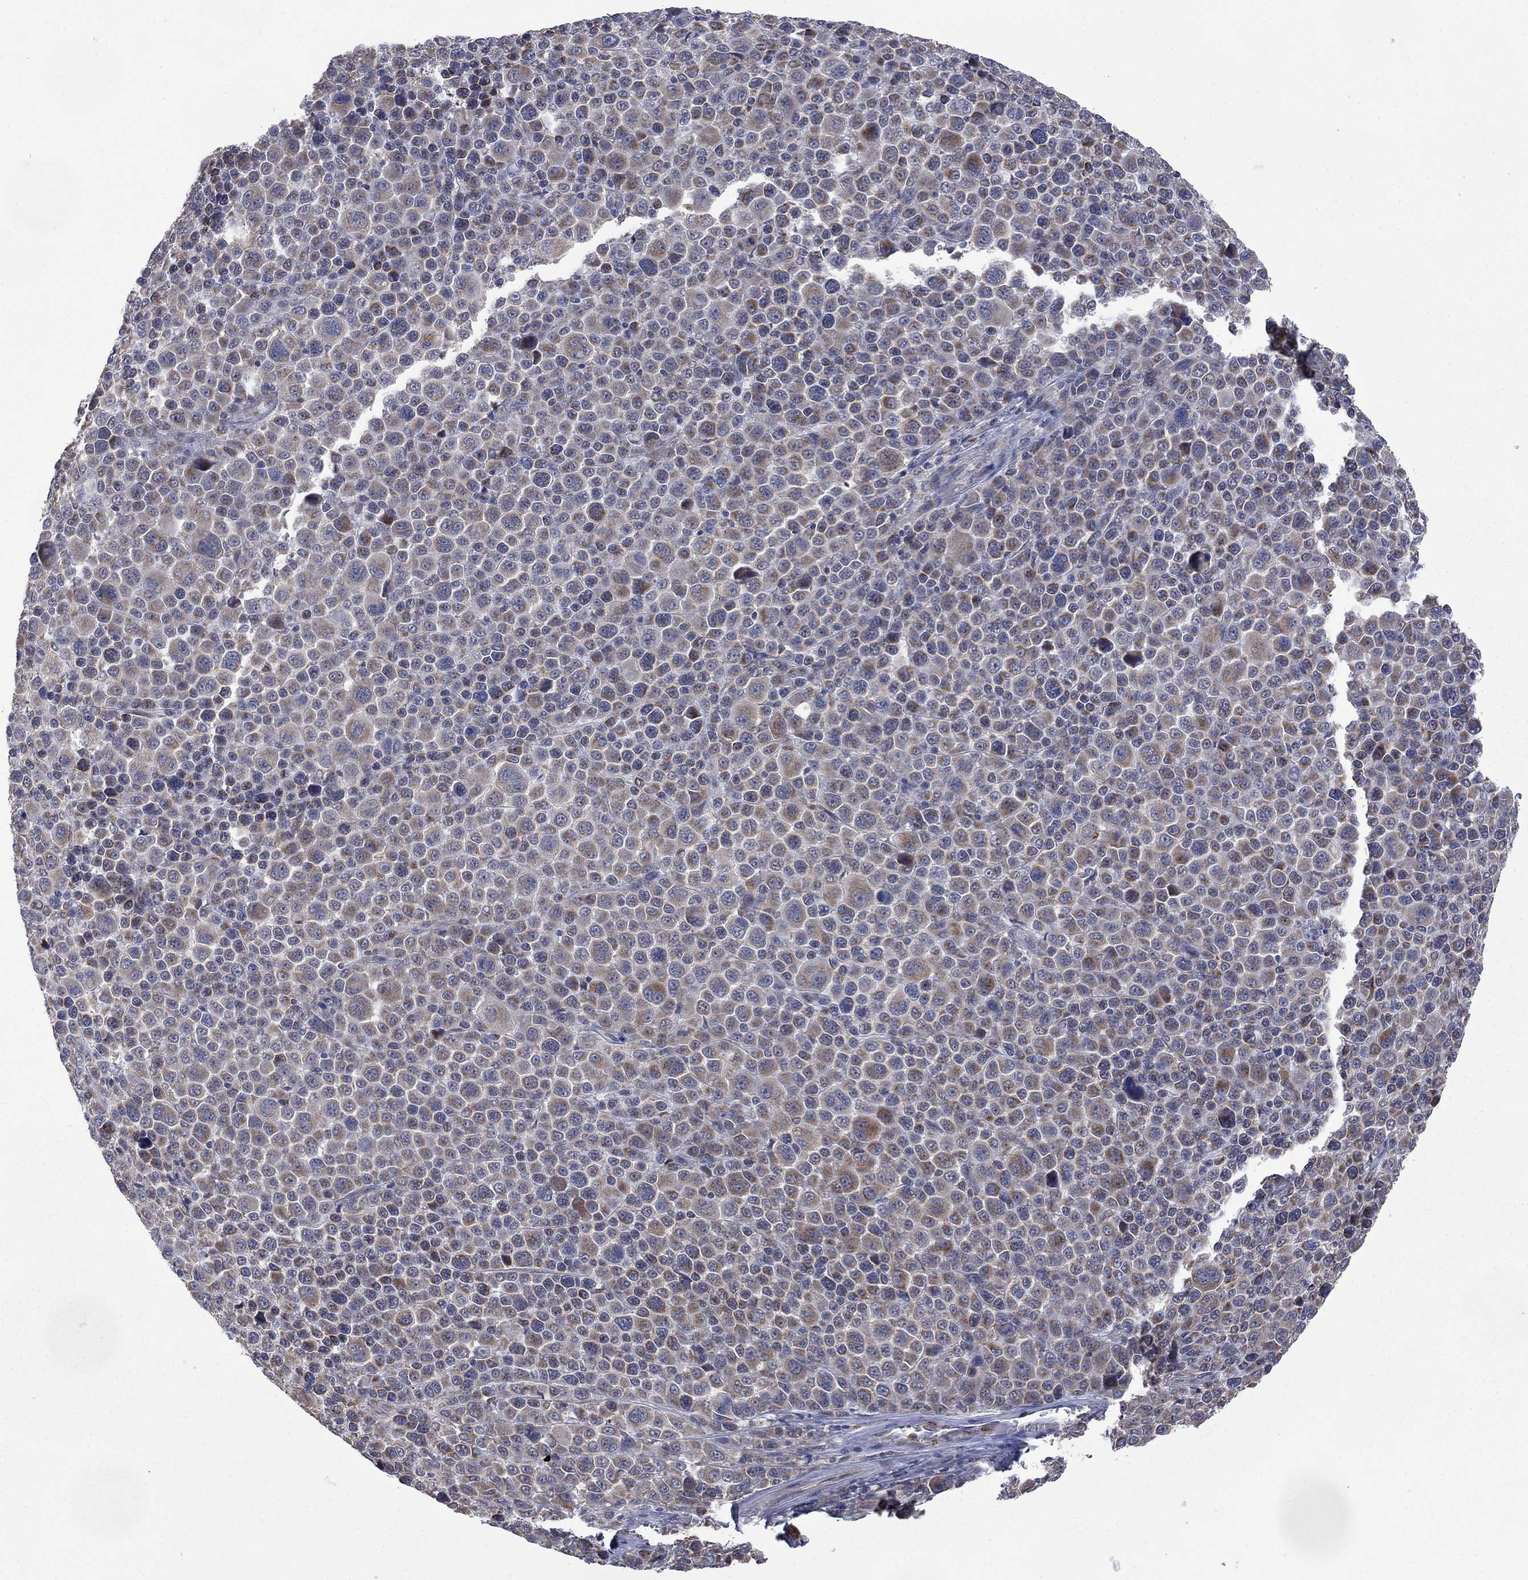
{"staining": {"intensity": "strong", "quantity": "25%-75%", "location": "cytoplasmic/membranous"}, "tissue": "melanoma", "cell_type": "Tumor cells", "image_type": "cancer", "snomed": [{"axis": "morphology", "description": "Malignant melanoma, NOS"}, {"axis": "topography", "description": "Skin"}], "caption": "Malignant melanoma tissue exhibits strong cytoplasmic/membranous staining in about 25%-75% of tumor cells, visualized by immunohistochemistry.", "gene": "FURIN", "patient": {"sex": "female", "age": 57}}